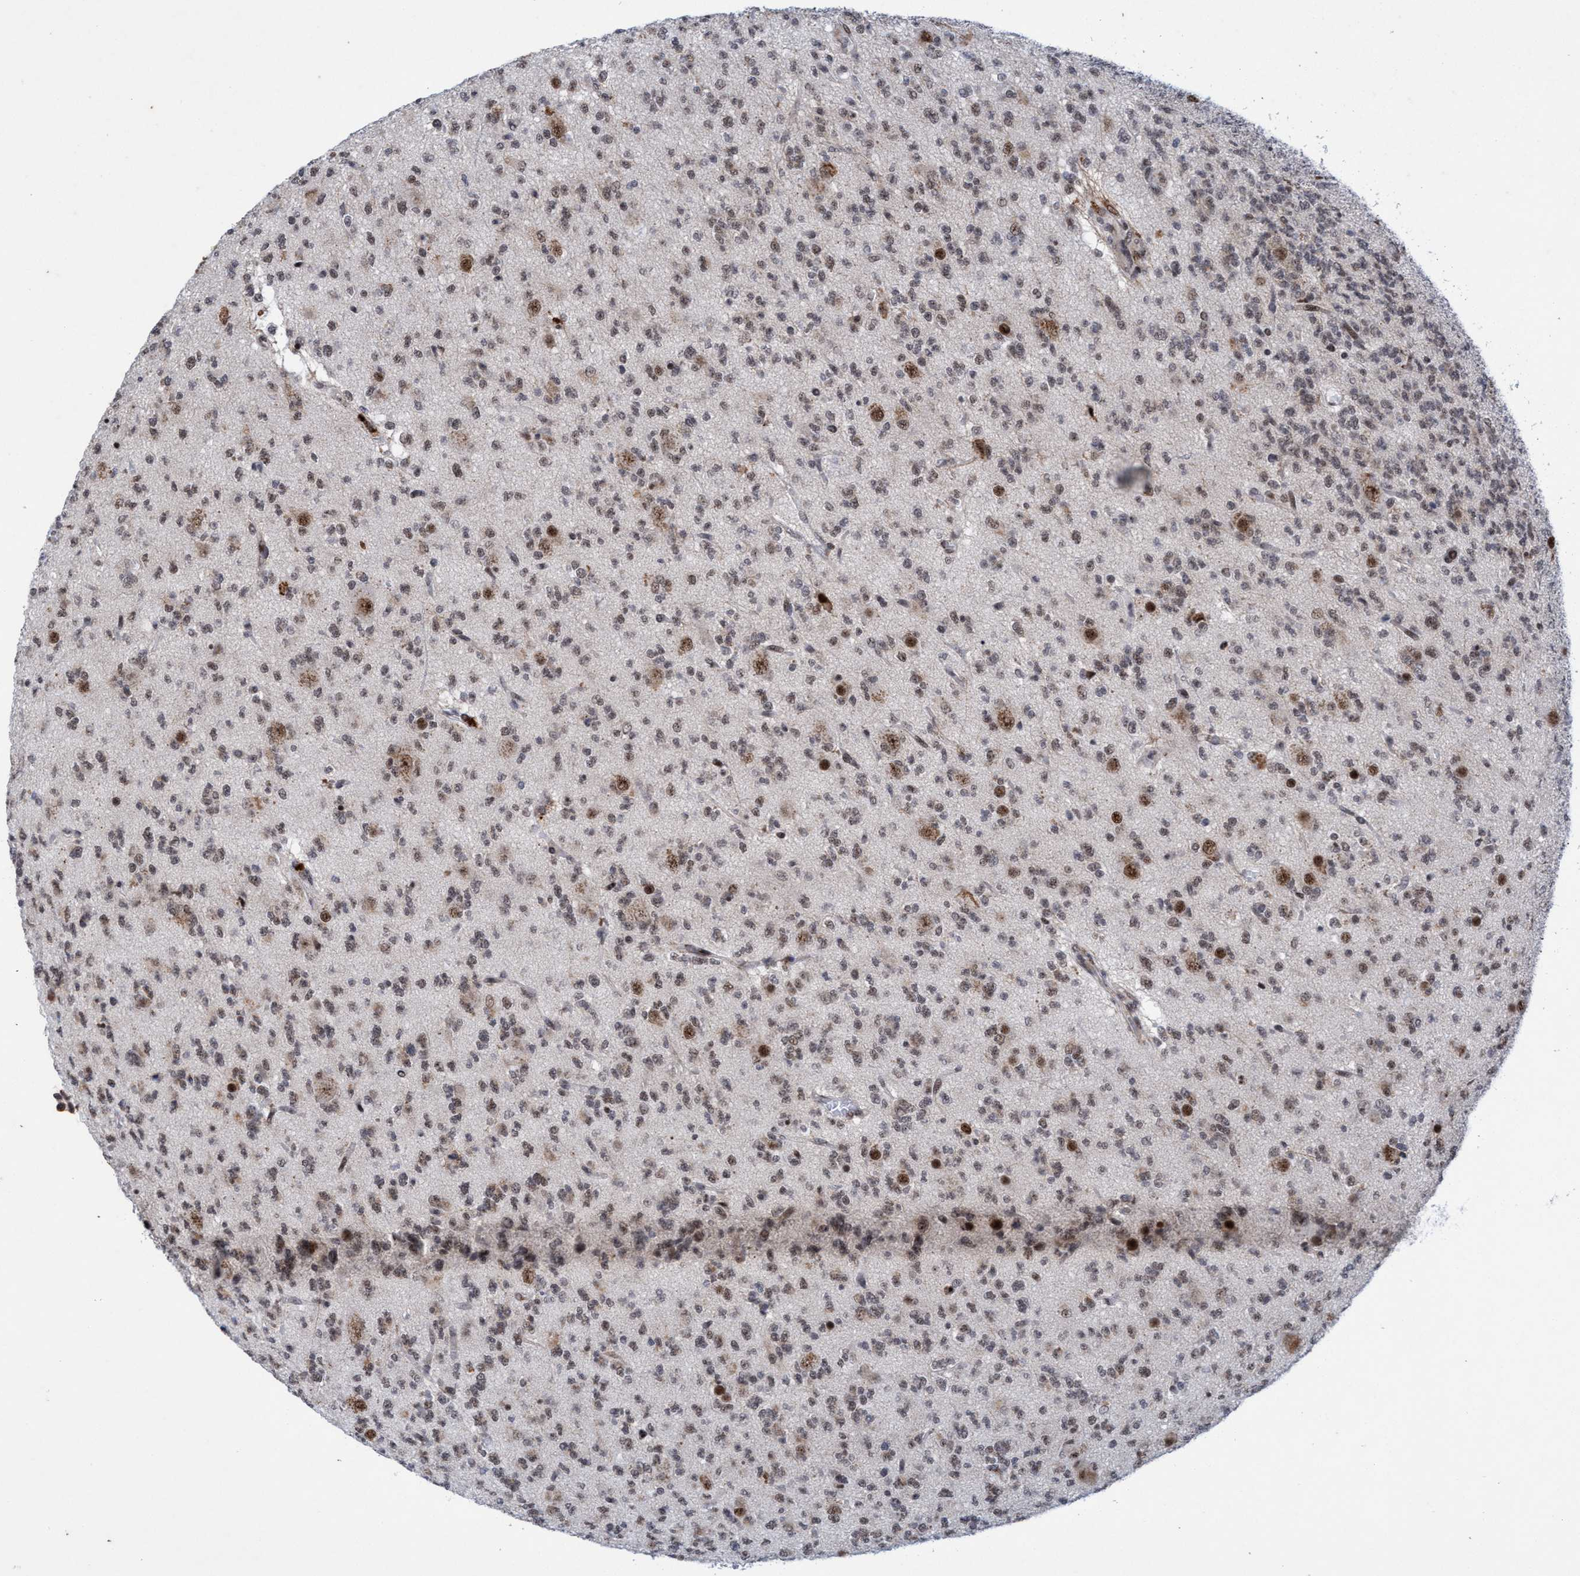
{"staining": {"intensity": "weak", "quantity": "25%-75%", "location": "nuclear"}, "tissue": "glioma", "cell_type": "Tumor cells", "image_type": "cancer", "snomed": [{"axis": "morphology", "description": "Glioma, malignant, Low grade"}, {"axis": "topography", "description": "Brain"}], "caption": "The immunohistochemical stain highlights weak nuclear expression in tumor cells of low-grade glioma (malignant) tissue.", "gene": "GLT6D1", "patient": {"sex": "male", "age": 38}}